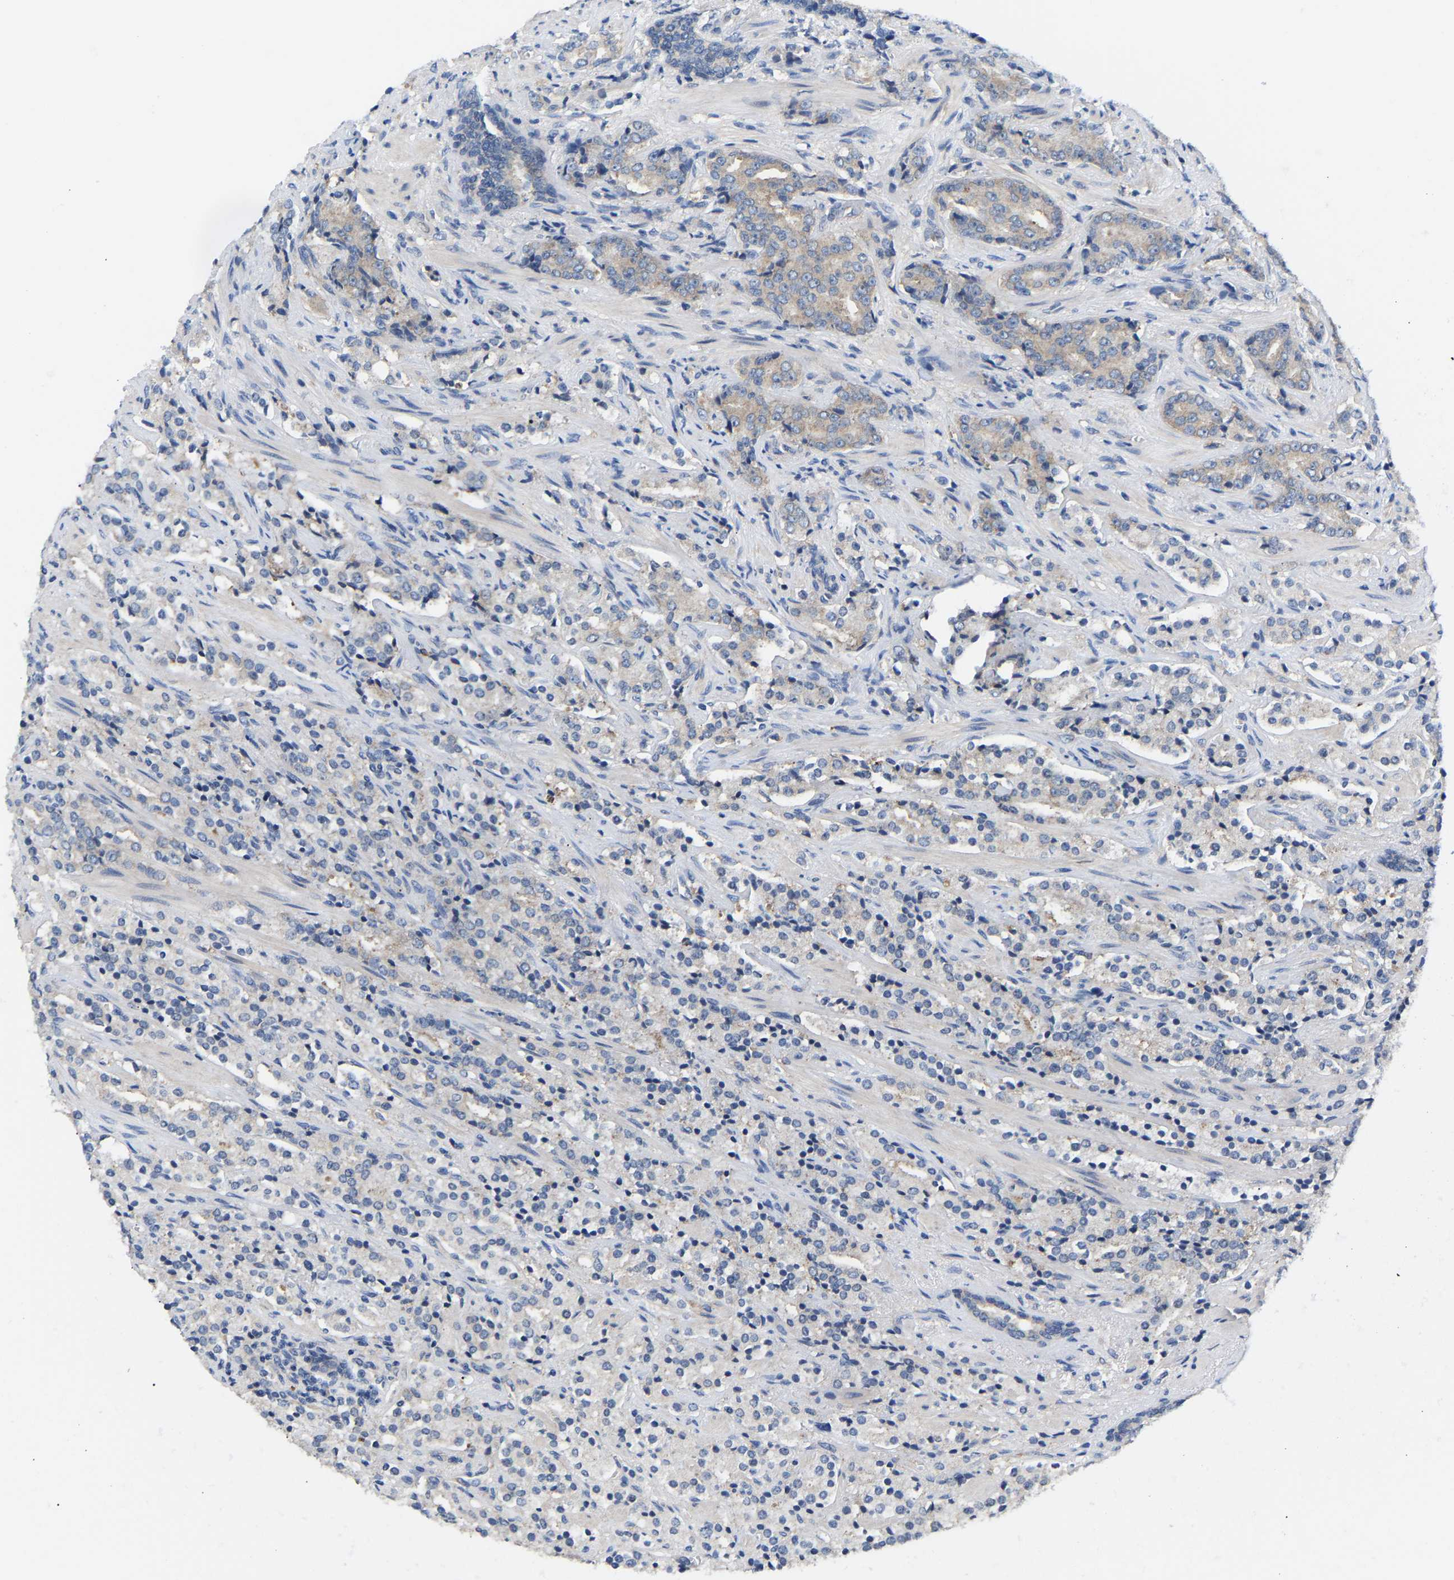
{"staining": {"intensity": "weak", "quantity": "<25%", "location": "cytoplasmic/membranous"}, "tissue": "prostate cancer", "cell_type": "Tumor cells", "image_type": "cancer", "snomed": [{"axis": "morphology", "description": "Adenocarcinoma, High grade"}, {"axis": "topography", "description": "Prostate"}], "caption": "Tumor cells show no significant staining in high-grade adenocarcinoma (prostate).", "gene": "AIMP2", "patient": {"sex": "male", "age": 71}}